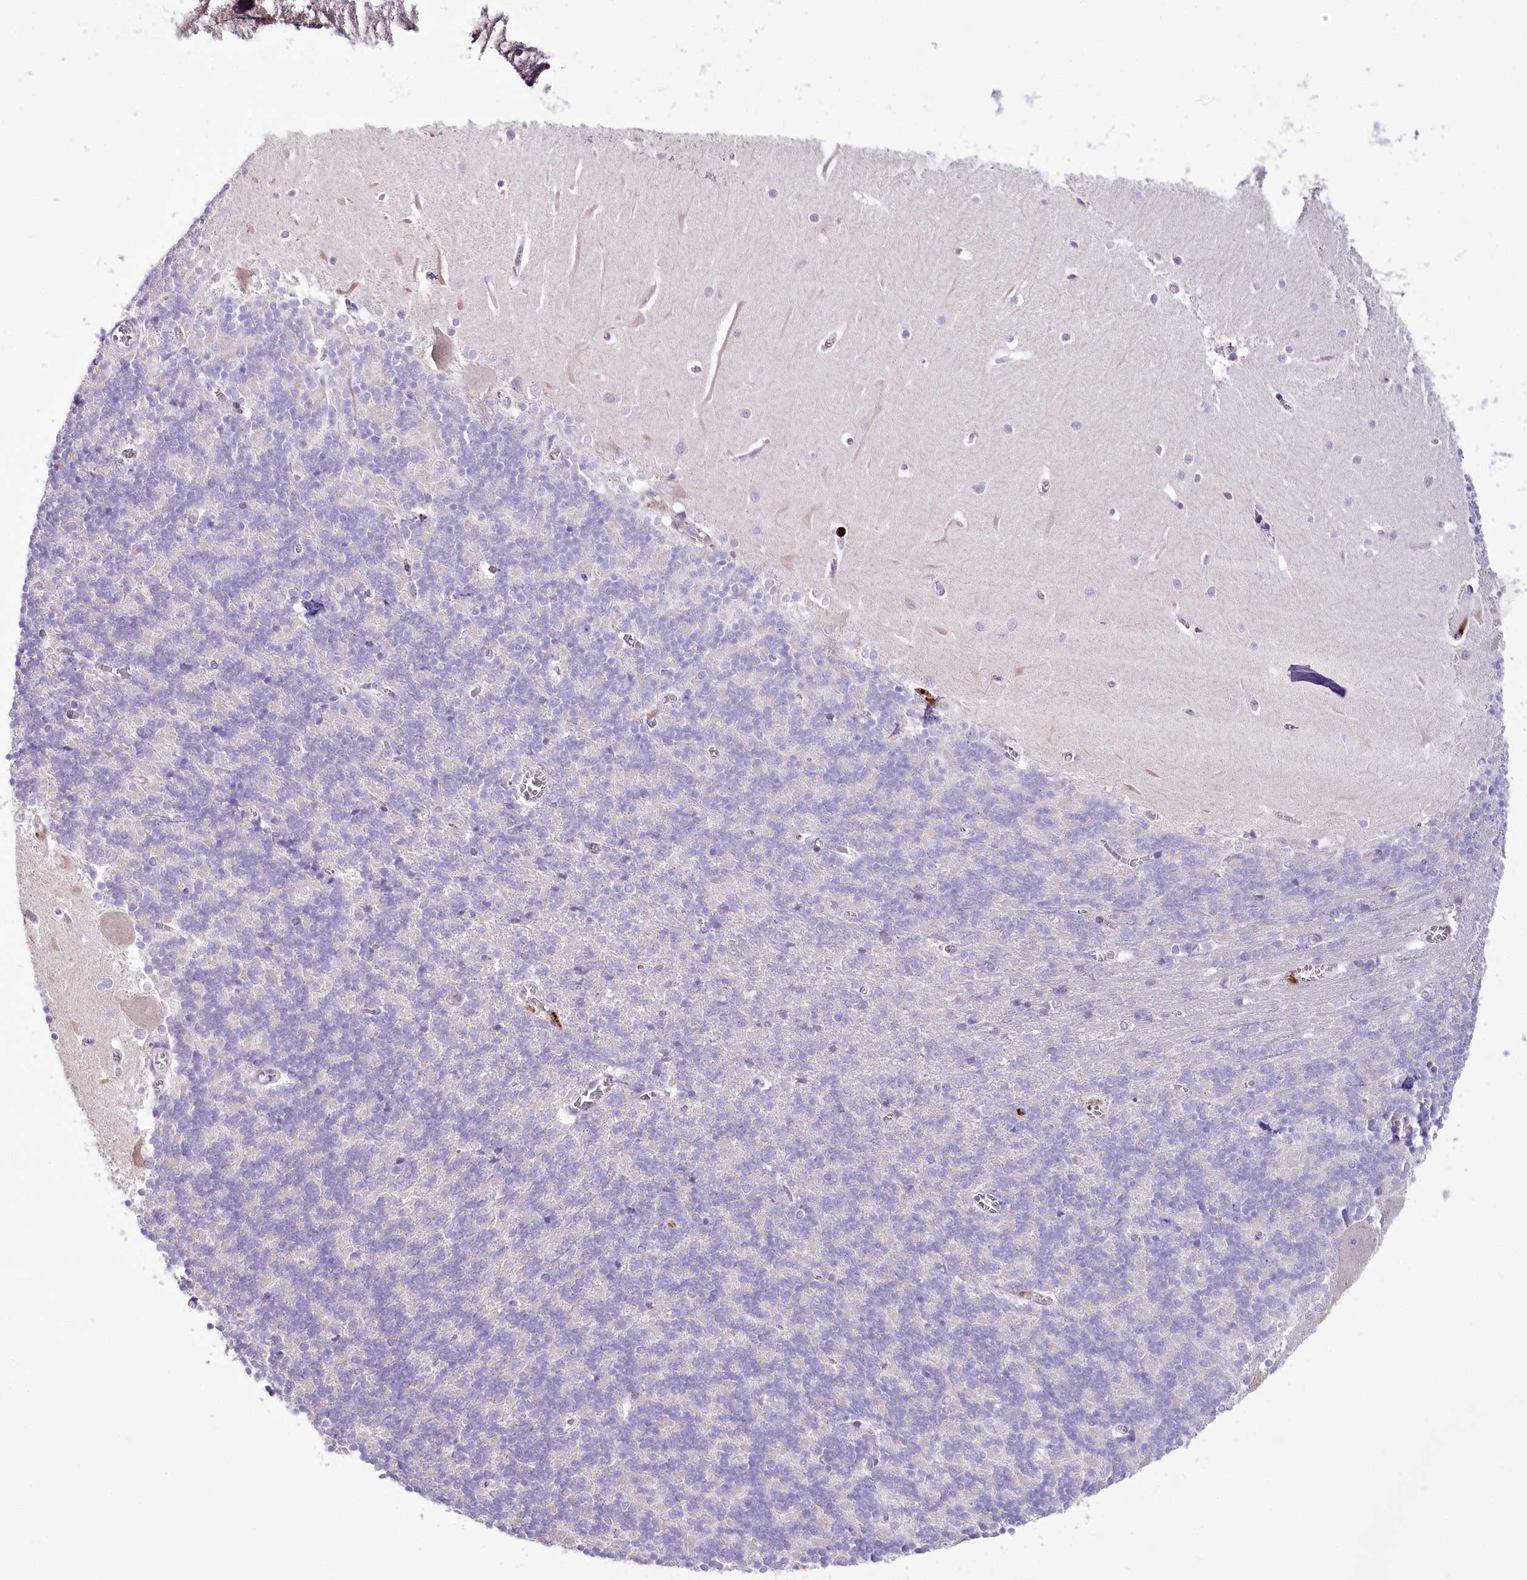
{"staining": {"intensity": "negative", "quantity": "none", "location": "none"}, "tissue": "cerebellum", "cell_type": "Cells in granular layer", "image_type": "normal", "snomed": [{"axis": "morphology", "description": "Normal tissue, NOS"}, {"axis": "topography", "description": "Cerebellum"}], "caption": "Immunohistochemical staining of normal human cerebellum displays no significant staining in cells in granular layer.", "gene": "DPYD", "patient": {"sex": "male", "age": 37}}